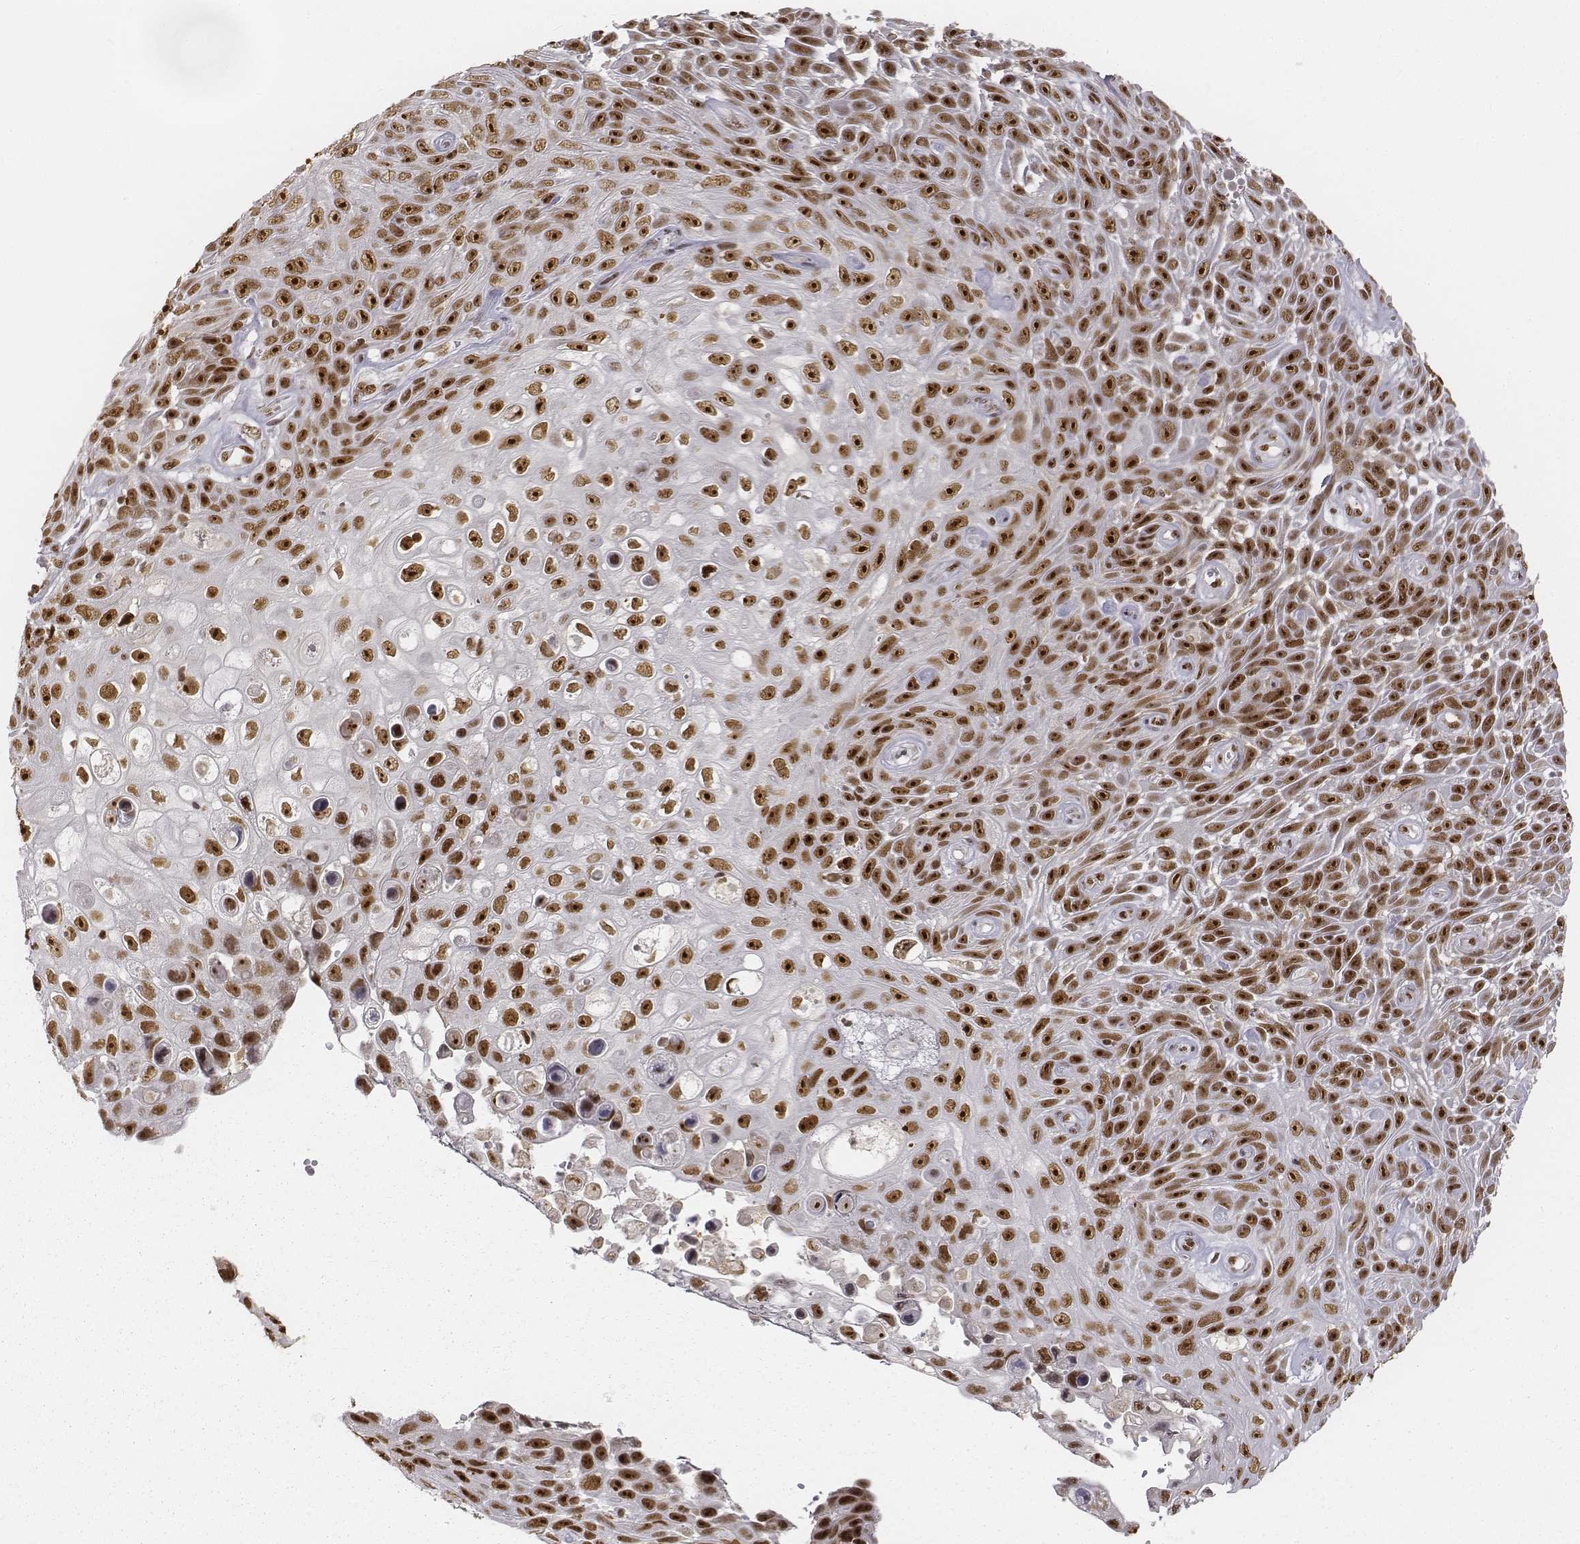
{"staining": {"intensity": "strong", "quantity": ">75%", "location": "nuclear"}, "tissue": "skin cancer", "cell_type": "Tumor cells", "image_type": "cancer", "snomed": [{"axis": "morphology", "description": "Squamous cell carcinoma, NOS"}, {"axis": "topography", "description": "Skin"}], "caption": "This image shows immunohistochemistry (IHC) staining of skin squamous cell carcinoma, with high strong nuclear staining in approximately >75% of tumor cells.", "gene": "PHF6", "patient": {"sex": "male", "age": 82}}